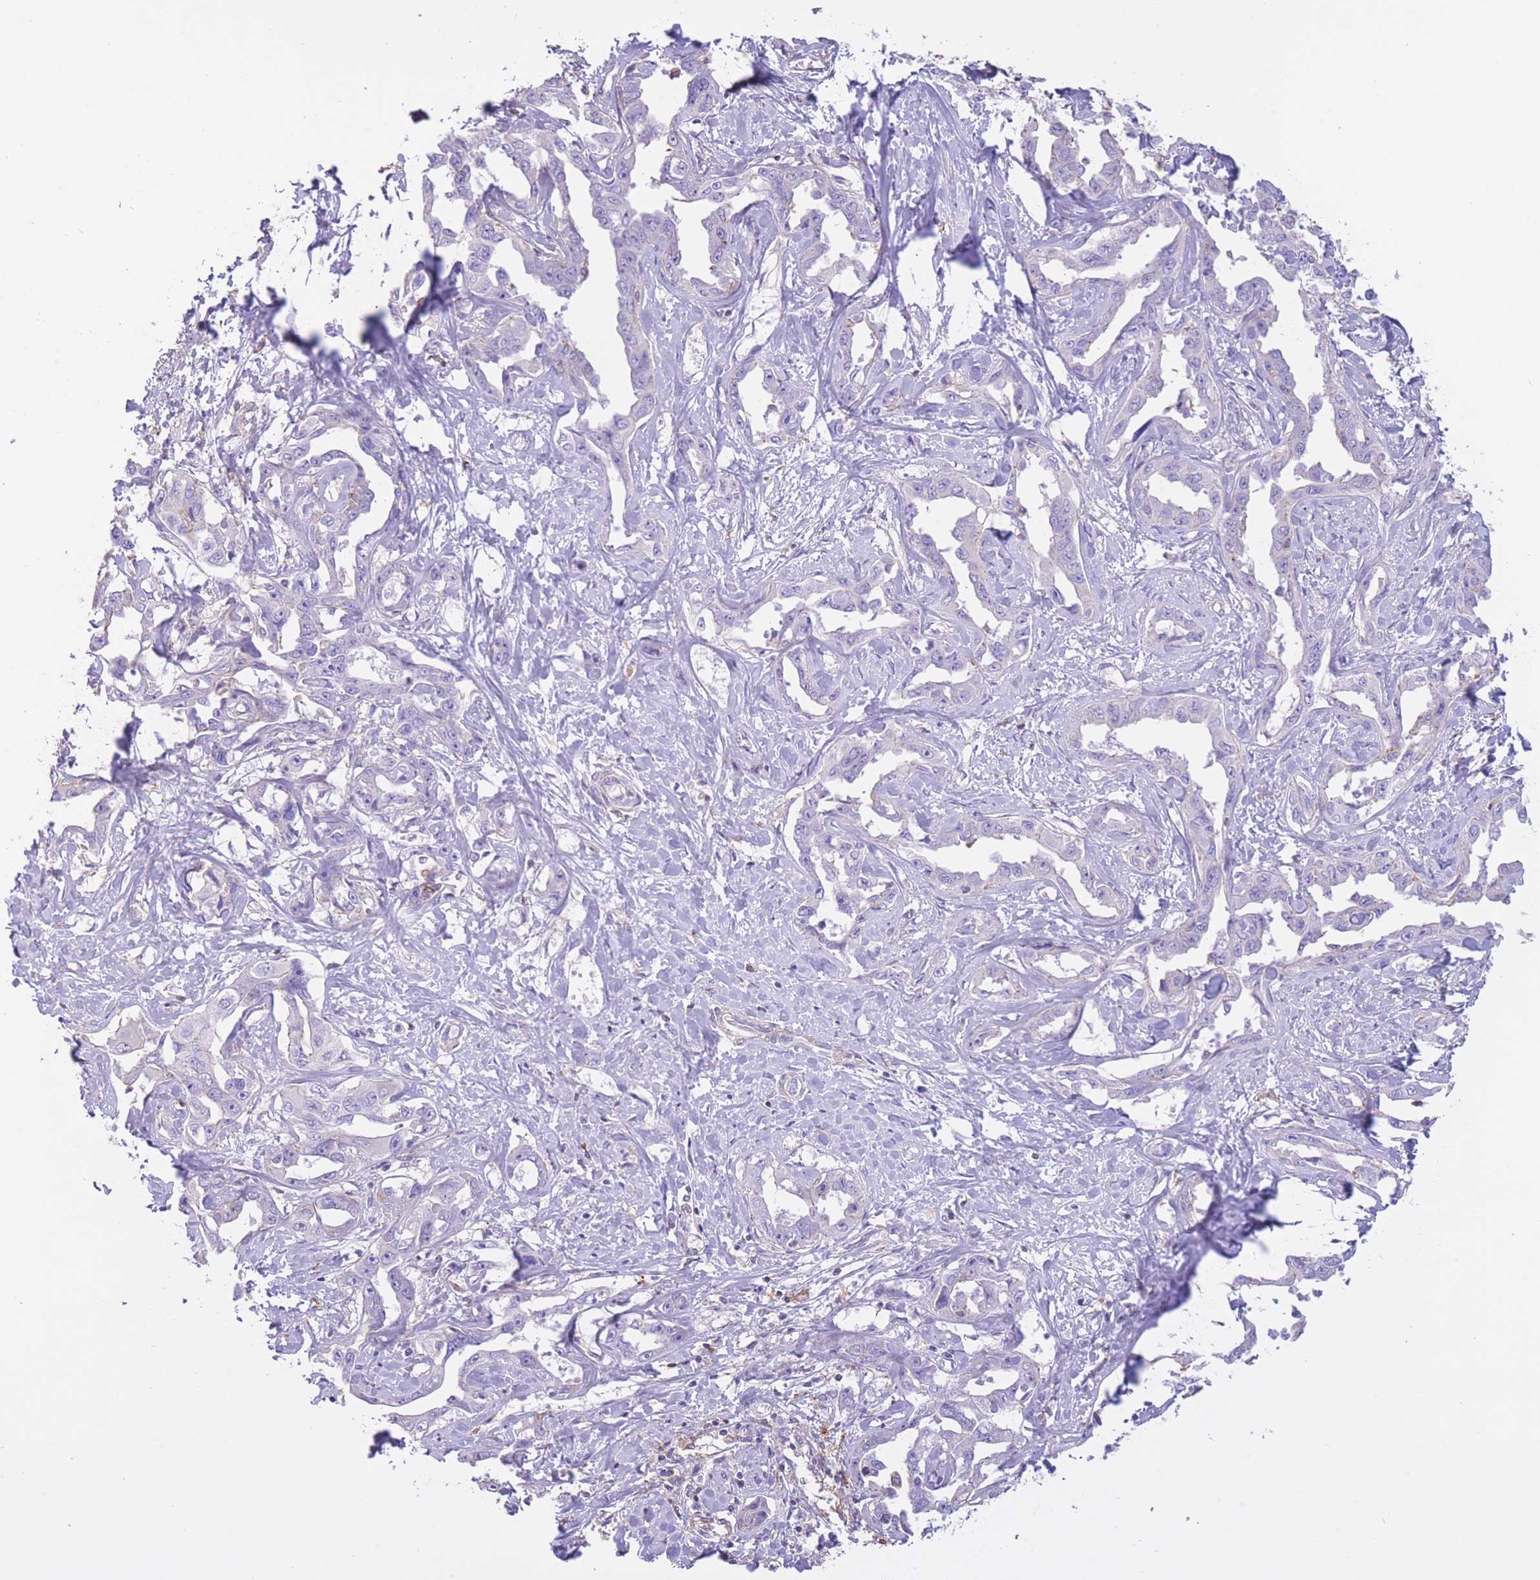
{"staining": {"intensity": "negative", "quantity": "none", "location": "none"}, "tissue": "liver cancer", "cell_type": "Tumor cells", "image_type": "cancer", "snomed": [{"axis": "morphology", "description": "Cholangiocarcinoma"}, {"axis": "topography", "description": "Liver"}], "caption": "There is no significant staining in tumor cells of cholangiocarcinoma (liver). (DAB (3,3'-diaminobenzidine) IHC with hematoxylin counter stain).", "gene": "PDHA1", "patient": {"sex": "male", "age": 59}}